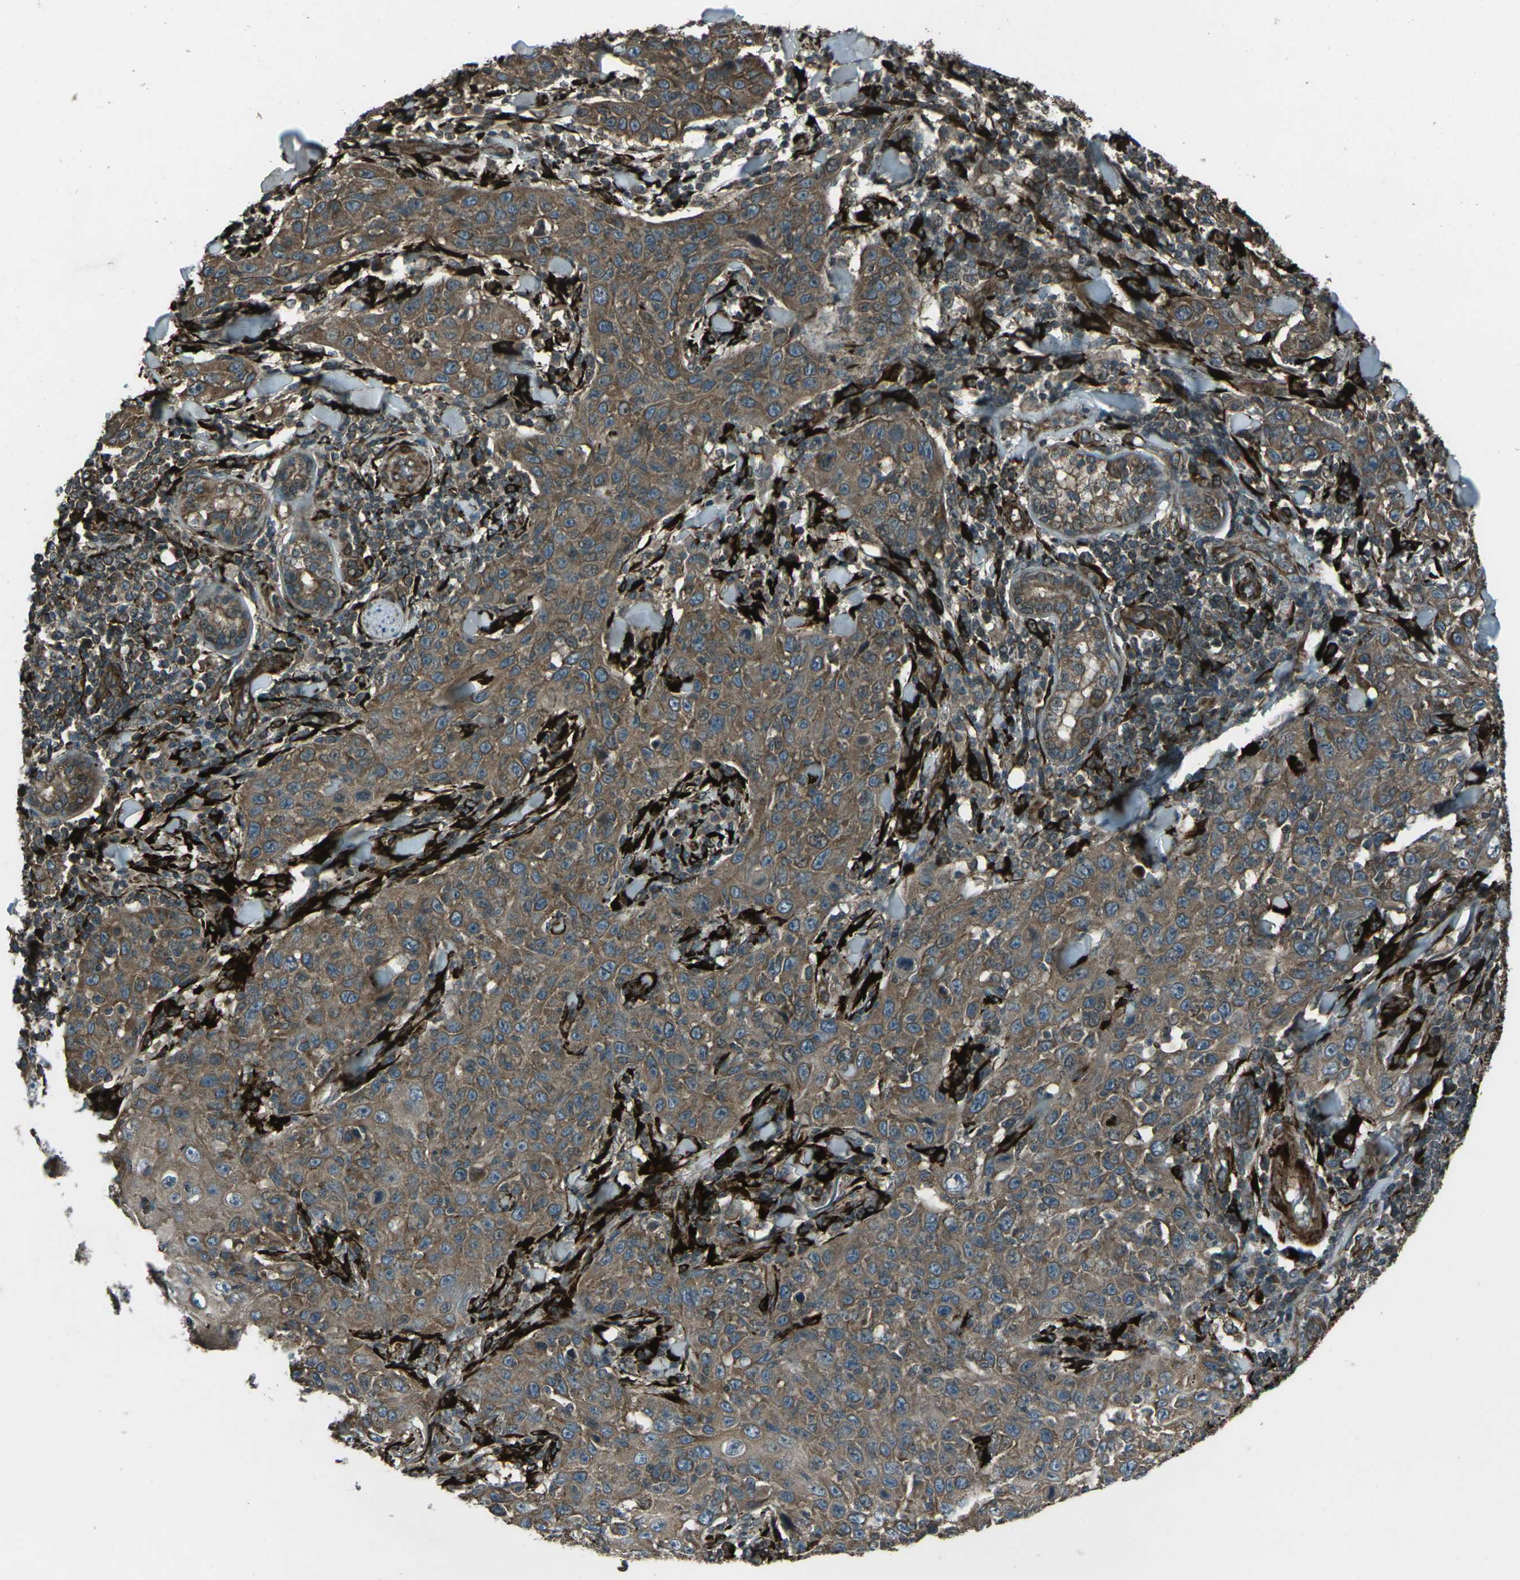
{"staining": {"intensity": "moderate", "quantity": ">75%", "location": "cytoplasmic/membranous"}, "tissue": "skin cancer", "cell_type": "Tumor cells", "image_type": "cancer", "snomed": [{"axis": "morphology", "description": "Squamous cell carcinoma, NOS"}, {"axis": "topography", "description": "Skin"}], "caption": "An immunohistochemistry (IHC) image of neoplastic tissue is shown. Protein staining in brown highlights moderate cytoplasmic/membranous positivity in skin squamous cell carcinoma within tumor cells. (Brightfield microscopy of DAB IHC at high magnification).", "gene": "LSMEM1", "patient": {"sex": "female", "age": 88}}